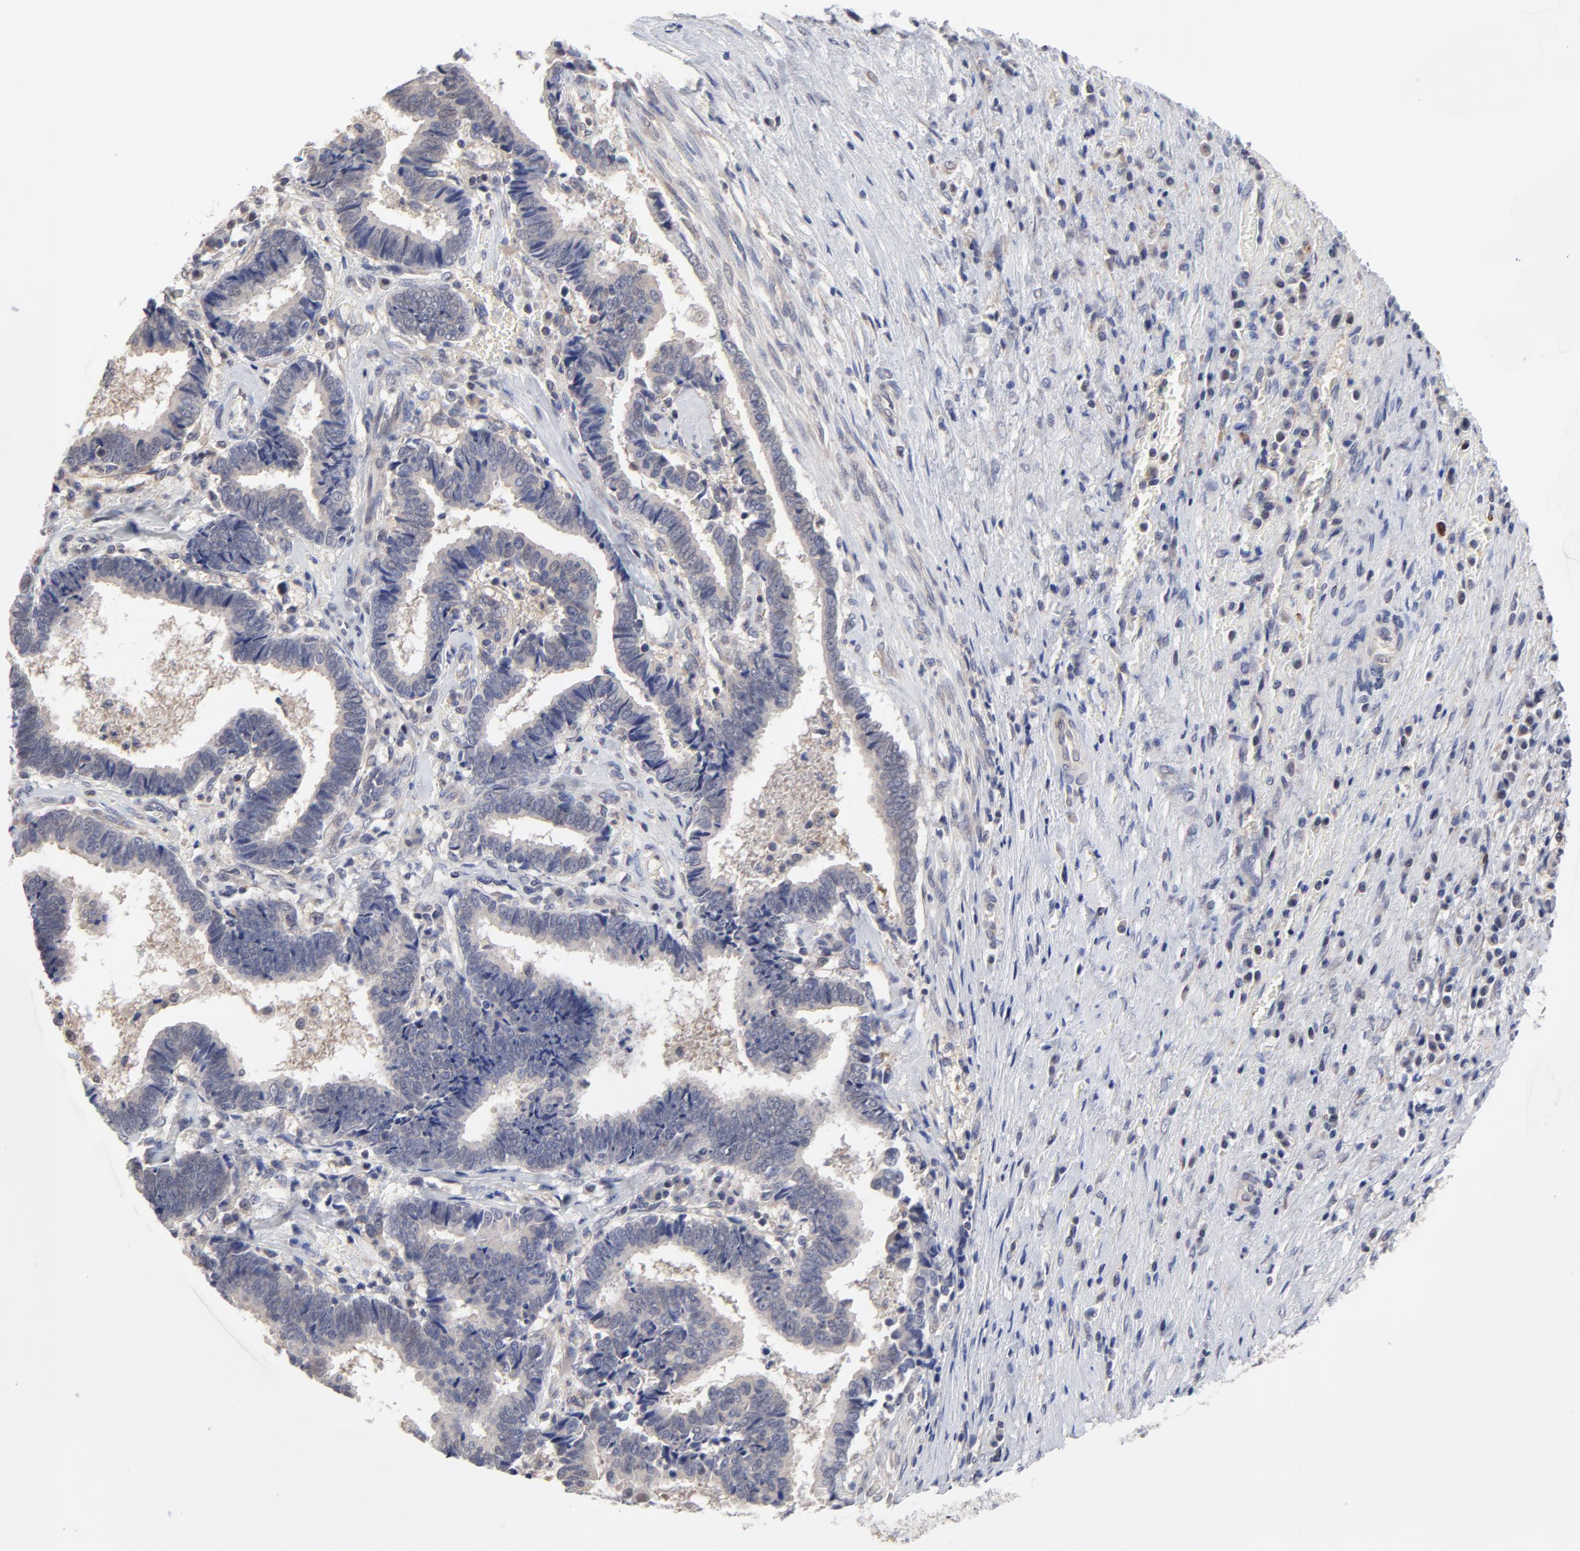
{"staining": {"intensity": "weak", "quantity": ">75%", "location": "cytoplasmic/membranous"}, "tissue": "liver cancer", "cell_type": "Tumor cells", "image_type": "cancer", "snomed": [{"axis": "morphology", "description": "Cholangiocarcinoma"}, {"axis": "topography", "description": "Liver"}], "caption": "A high-resolution image shows IHC staining of cholangiocarcinoma (liver), which reveals weak cytoplasmic/membranous expression in about >75% of tumor cells.", "gene": "ZNF157", "patient": {"sex": "male", "age": 57}}